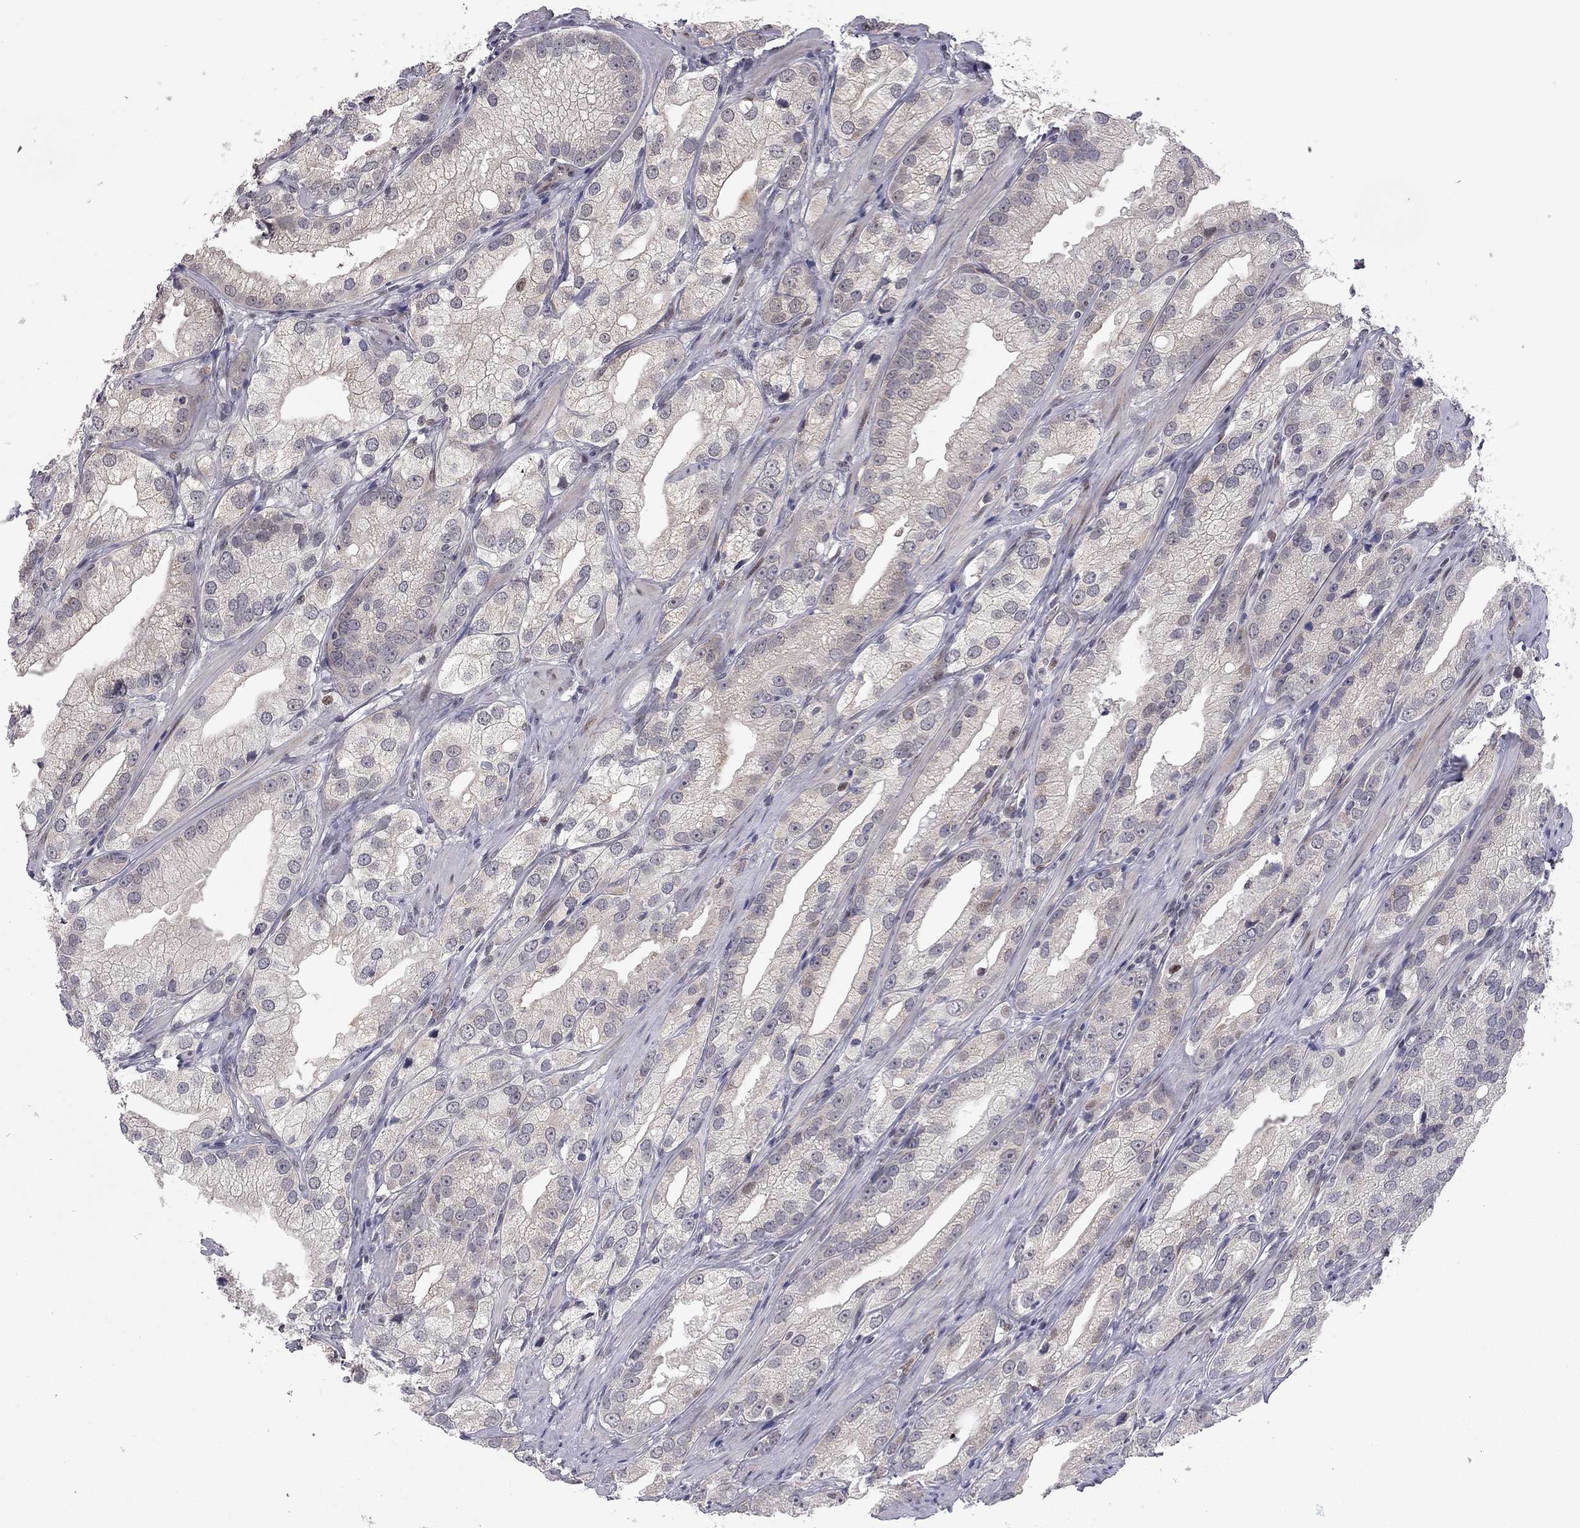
{"staining": {"intensity": "negative", "quantity": "none", "location": "none"}, "tissue": "prostate cancer", "cell_type": "Tumor cells", "image_type": "cancer", "snomed": [{"axis": "morphology", "description": "Adenocarcinoma, High grade"}, {"axis": "topography", "description": "Prostate and seminal vesicle, NOS"}], "caption": "Tumor cells are negative for brown protein staining in prostate cancer (adenocarcinoma (high-grade)).", "gene": "MC3R", "patient": {"sex": "male", "age": 62}}